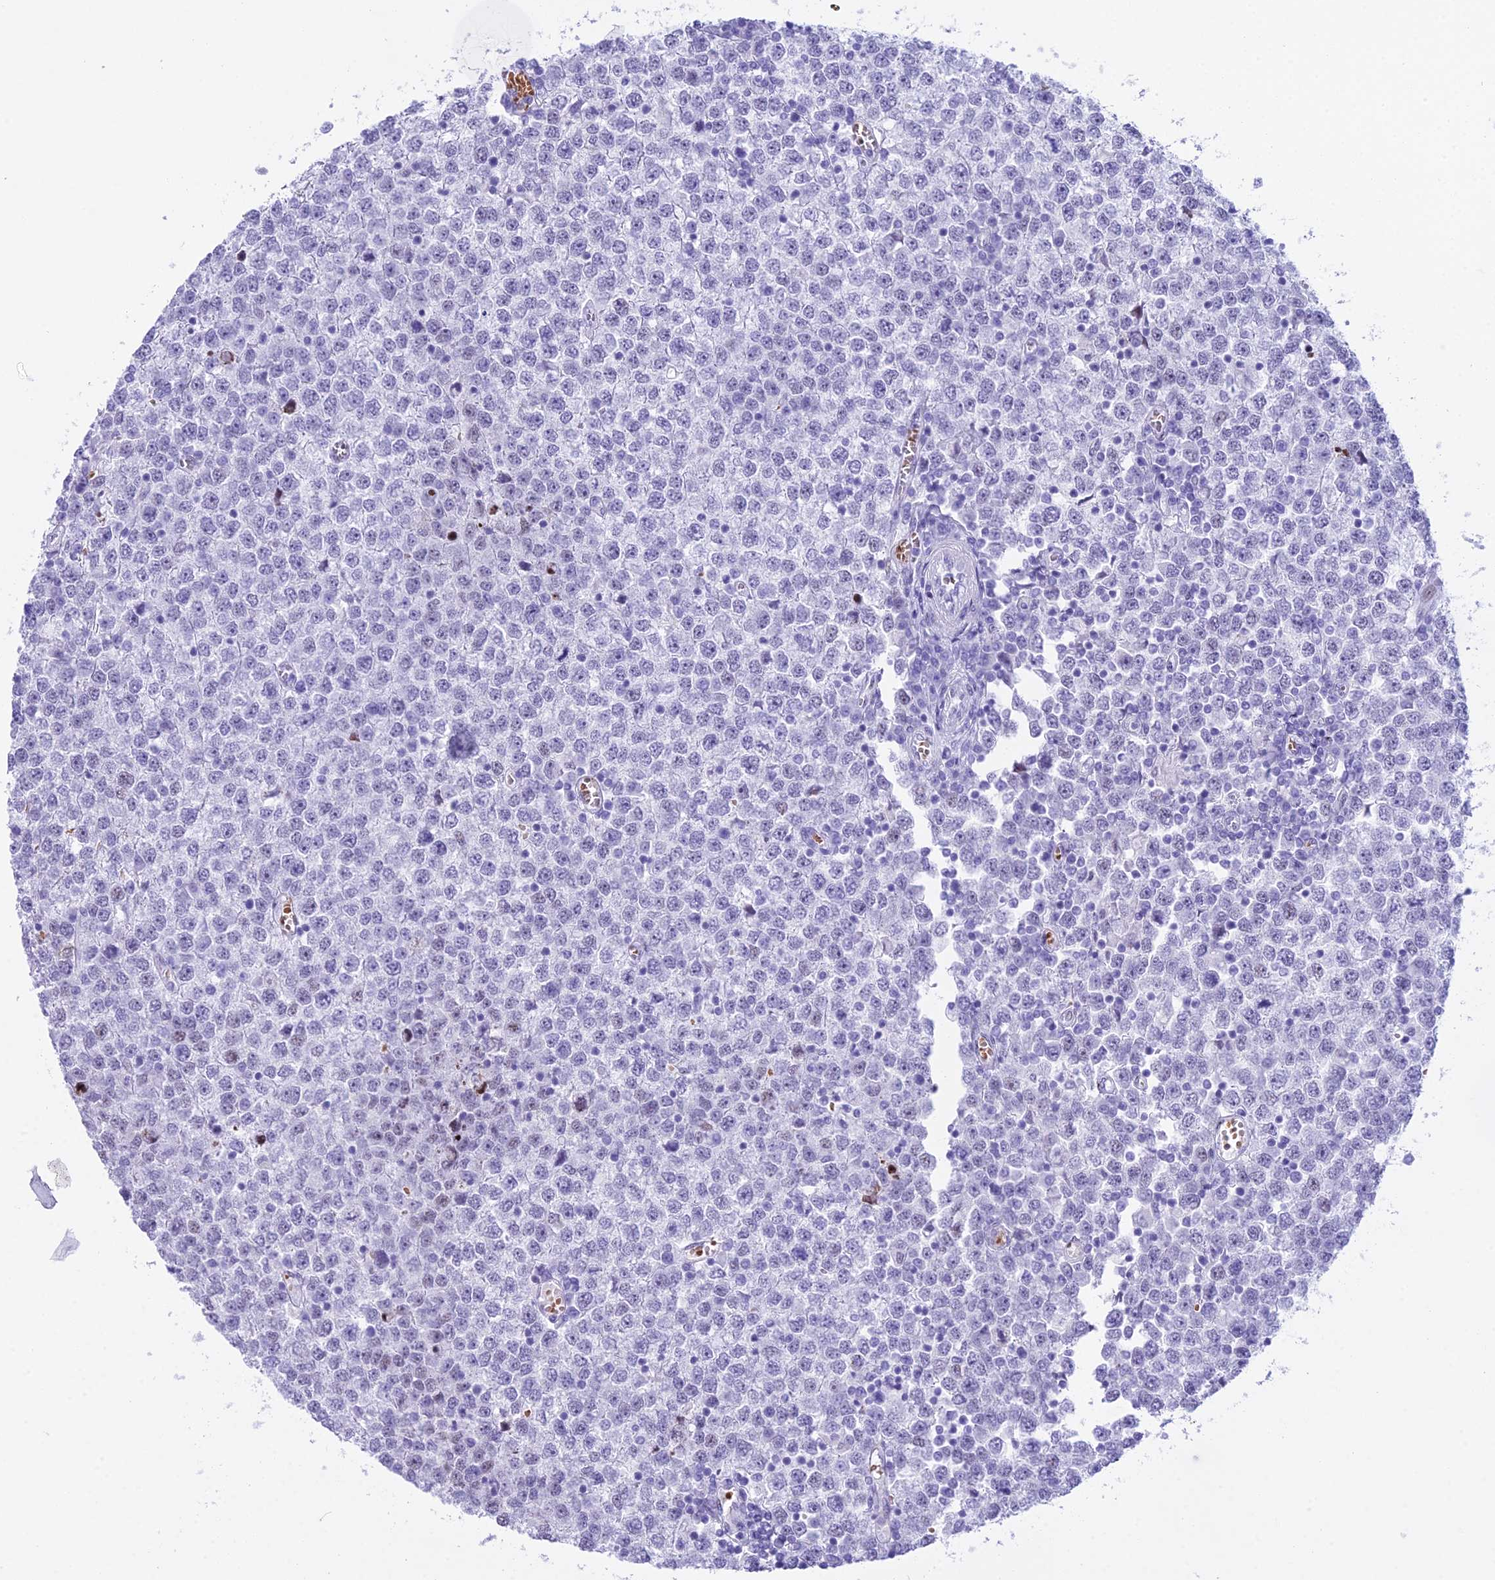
{"staining": {"intensity": "negative", "quantity": "none", "location": "none"}, "tissue": "testis cancer", "cell_type": "Tumor cells", "image_type": "cancer", "snomed": [{"axis": "morphology", "description": "Seminoma, NOS"}, {"axis": "topography", "description": "Testis"}], "caption": "Immunohistochemical staining of seminoma (testis) displays no significant expression in tumor cells.", "gene": "RNPS1", "patient": {"sex": "male", "age": 65}}